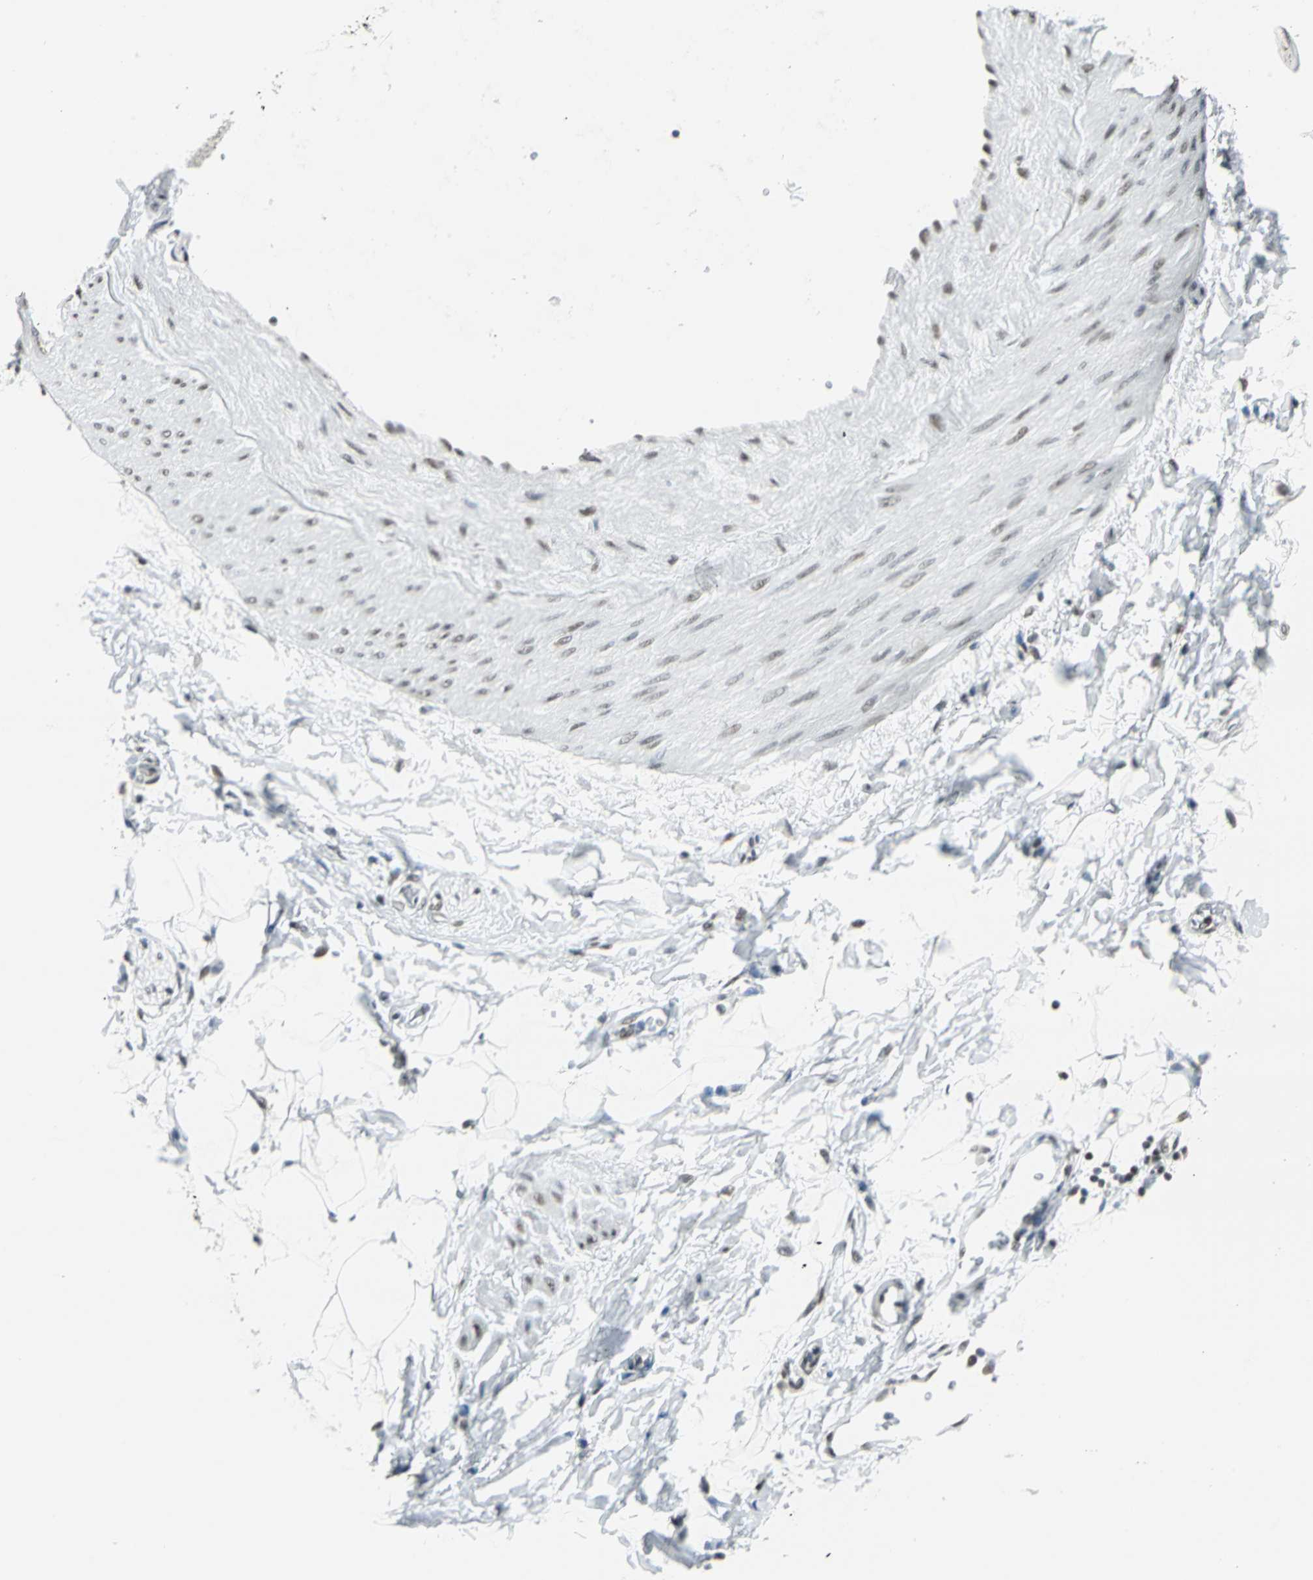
{"staining": {"intensity": "negative", "quantity": "none", "location": "none"}, "tissue": "adipose tissue", "cell_type": "Adipocytes", "image_type": "normal", "snomed": [{"axis": "morphology", "description": "Normal tissue, NOS"}, {"axis": "morphology", "description": "Urothelial carcinoma, High grade"}, {"axis": "topography", "description": "Vascular tissue"}, {"axis": "topography", "description": "Urinary bladder"}], "caption": "High power microscopy photomicrograph of an immunohistochemistry image of normal adipose tissue, revealing no significant positivity in adipocytes.", "gene": "ADNP", "patient": {"sex": "female", "age": 56}}